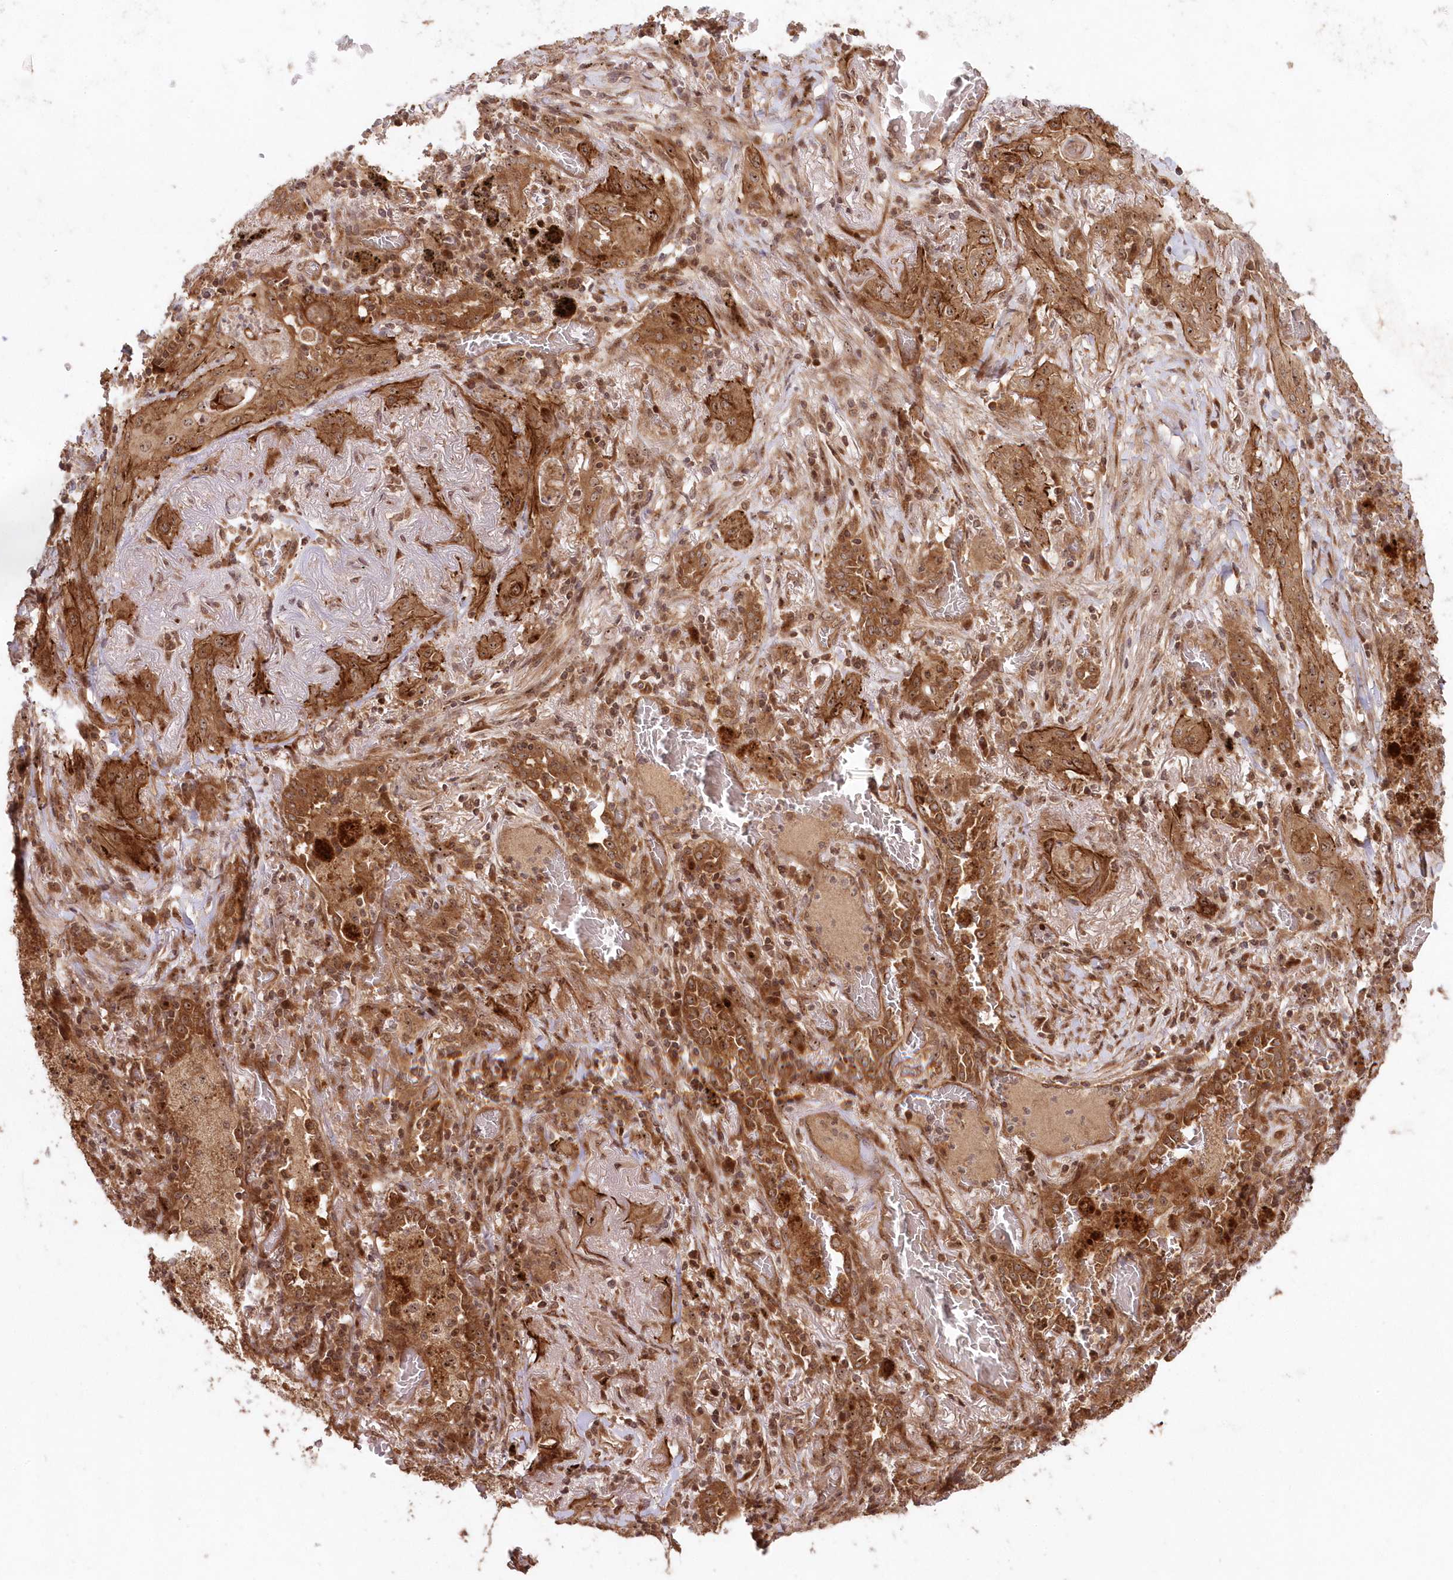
{"staining": {"intensity": "moderate", "quantity": ">75%", "location": "cytoplasmic/membranous"}, "tissue": "lung cancer", "cell_type": "Tumor cells", "image_type": "cancer", "snomed": [{"axis": "morphology", "description": "Squamous cell carcinoma, NOS"}, {"axis": "topography", "description": "Lung"}], "caption": "Immunohistochemistry (IHC) (DAB (3,3'-diaminobenzidine)) staining of human lung cancer (squamous cell carcinoma) displays moderate cytoplasmic/membranous protein positivity in about >75% of tumor cells.", "gene": "SERINC1", "patient": {"sex": "female", "age": 47}}